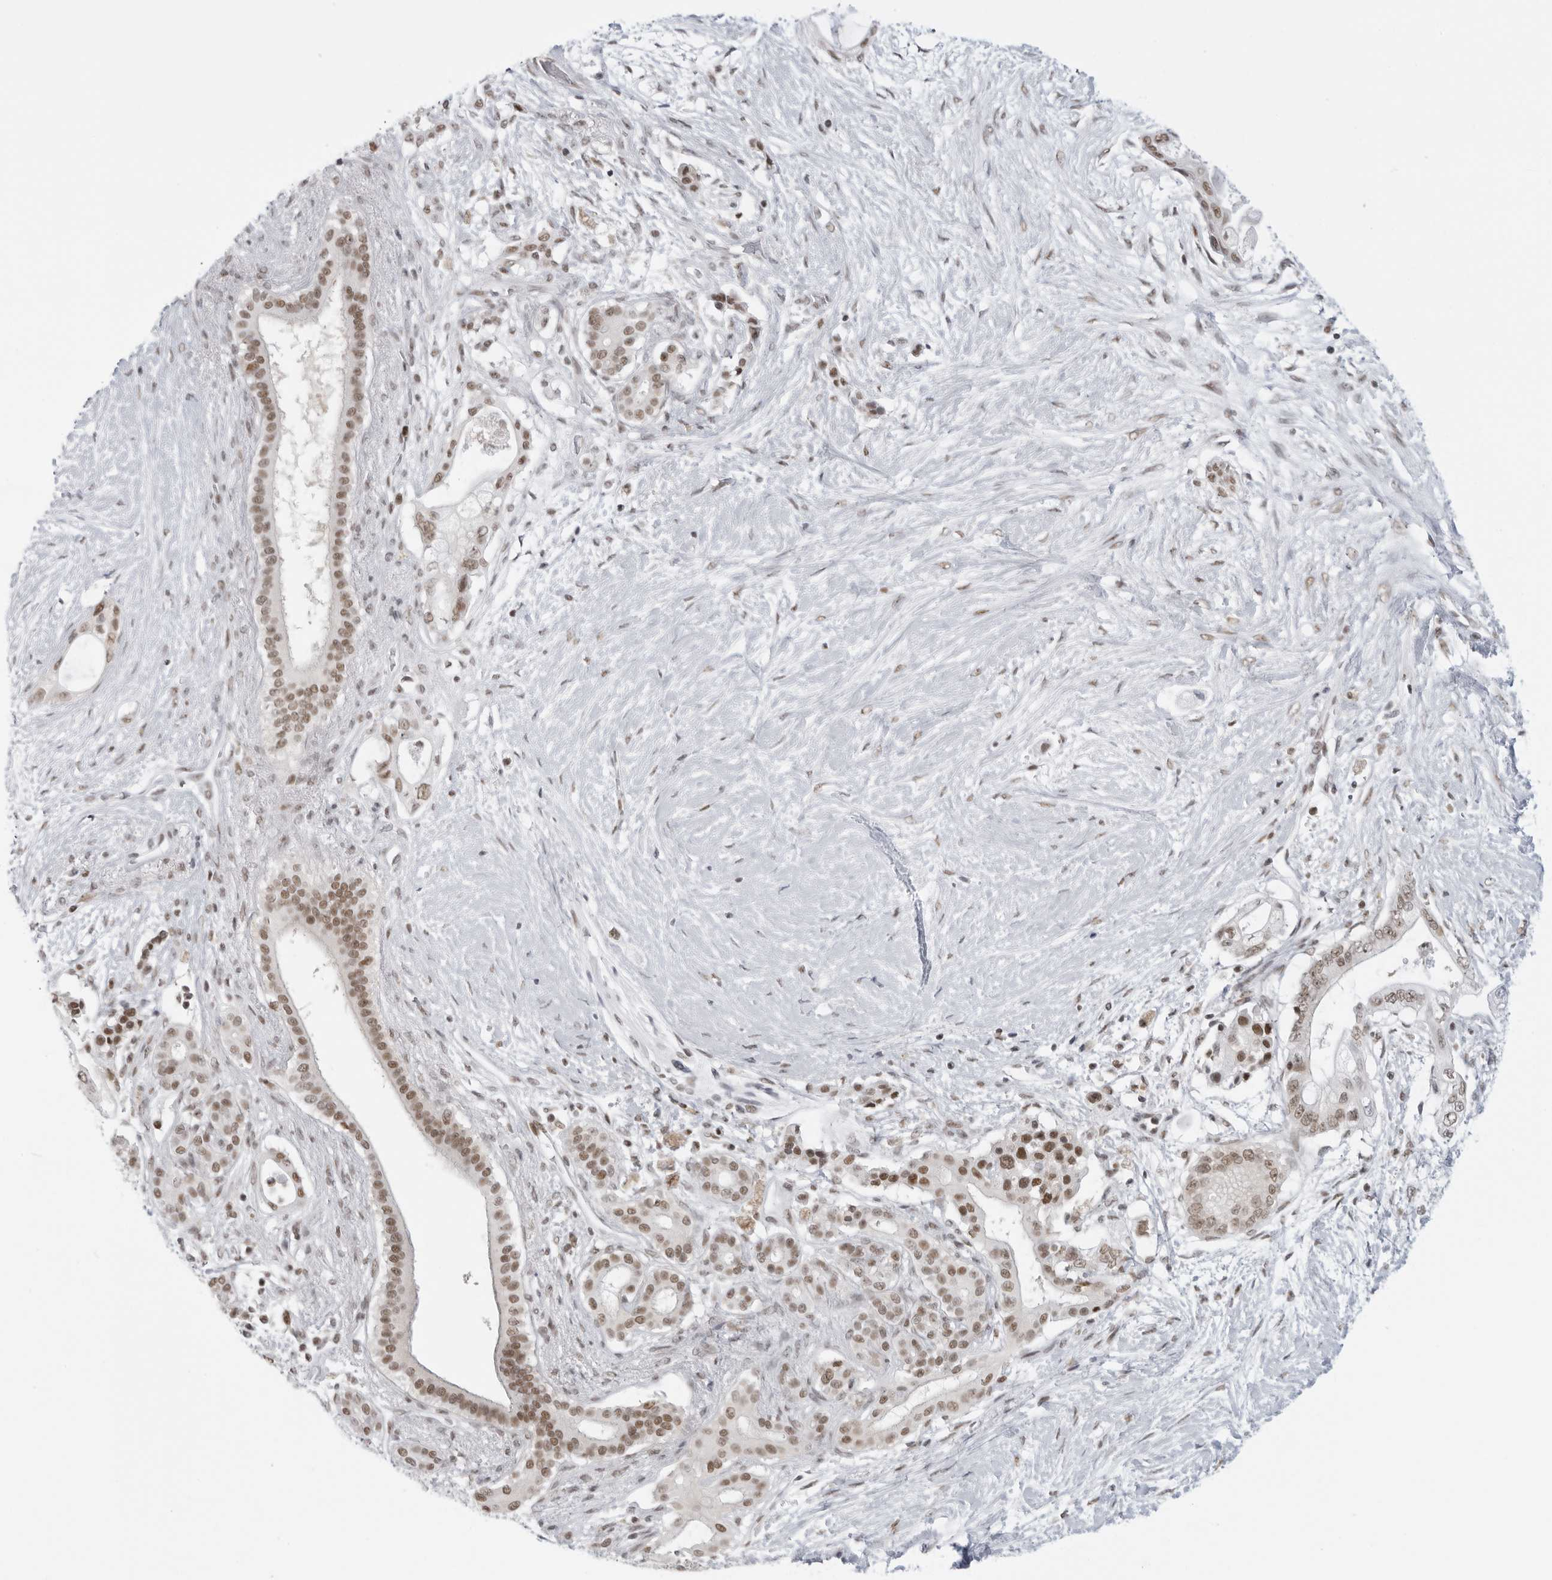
{"staining": {"intensity": "moderate", "quantity": ">75%", "location": "nuclear"}, "tissue": "pancreatic cancer", "cell_type": "Tumor cells", "image_type": "cancer", "snomed": [{"axis": "morphology", "description": "Adenocarcinoma, NOS"}, {"axis": "topography", "description": "Pancreas"}], "caption": "A medium amount of moderate nuclear positivity is appreciated in approximately >75% of tumor cells in pancreatic cancer (adenocarcinoma) tissue.", "gene": "RPA2", "patient": {"sex": "male", "age": 53}}